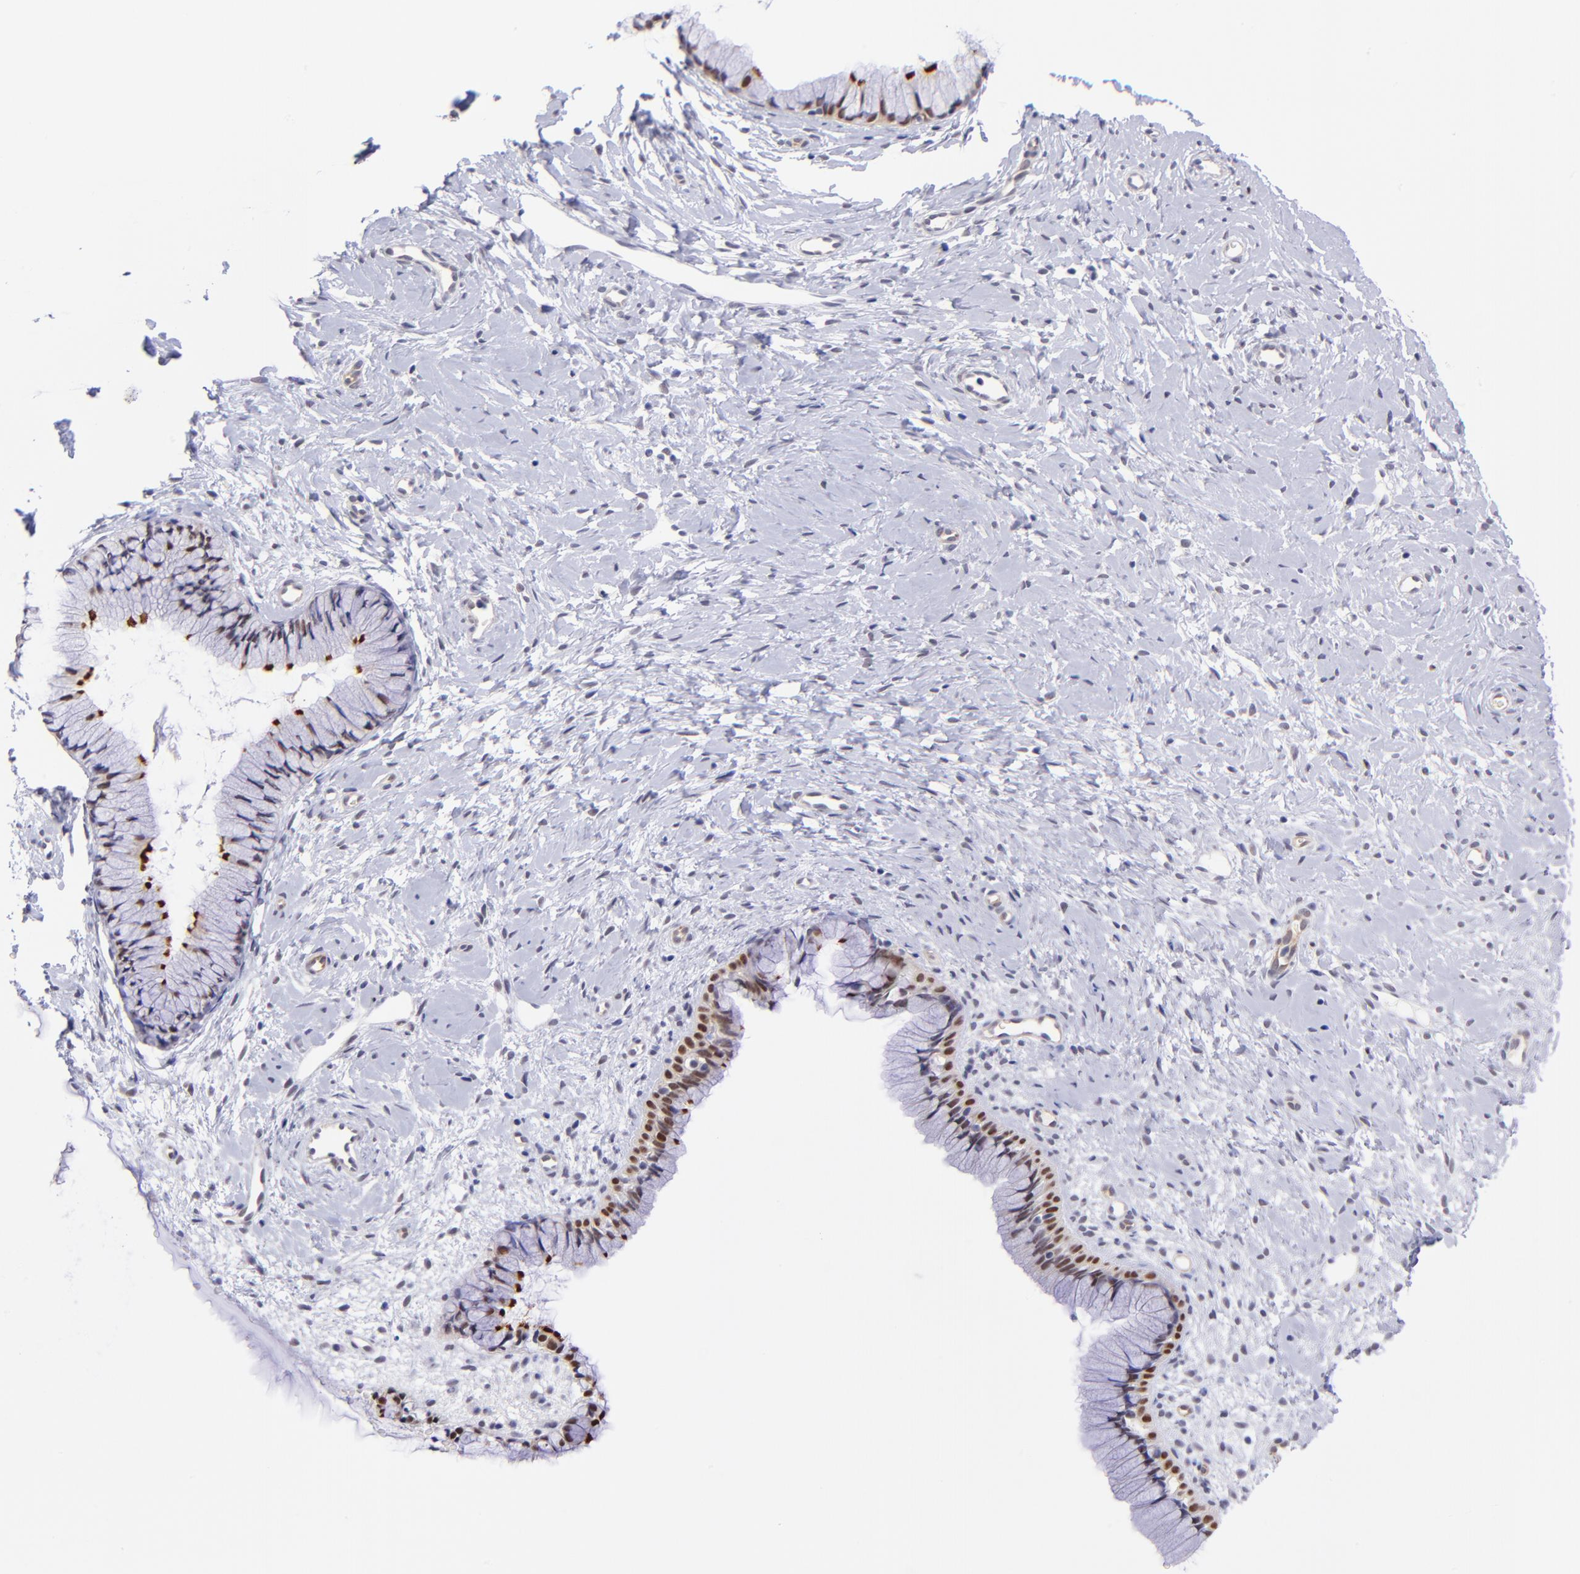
{"staining": {"intensity": "moderate", "quantity": ">75%", "location": "nuclear"}, "tissue": "cervix", "cell_type": "Glandular cells", "image_type": "normal", "snomed": [{"axis": "morphology", "description": "Normal tissue, NOS"}, {"axis": "topography", "description": "Cervix"}], "caption": "Protein staining reveals moderate nuclear expression in approximately >75% of glandular cells in unremarkable cervix. Nuclei are stained in blue.", "gene": "SOX6", "patient": {"sex": "female", "age": 46}}